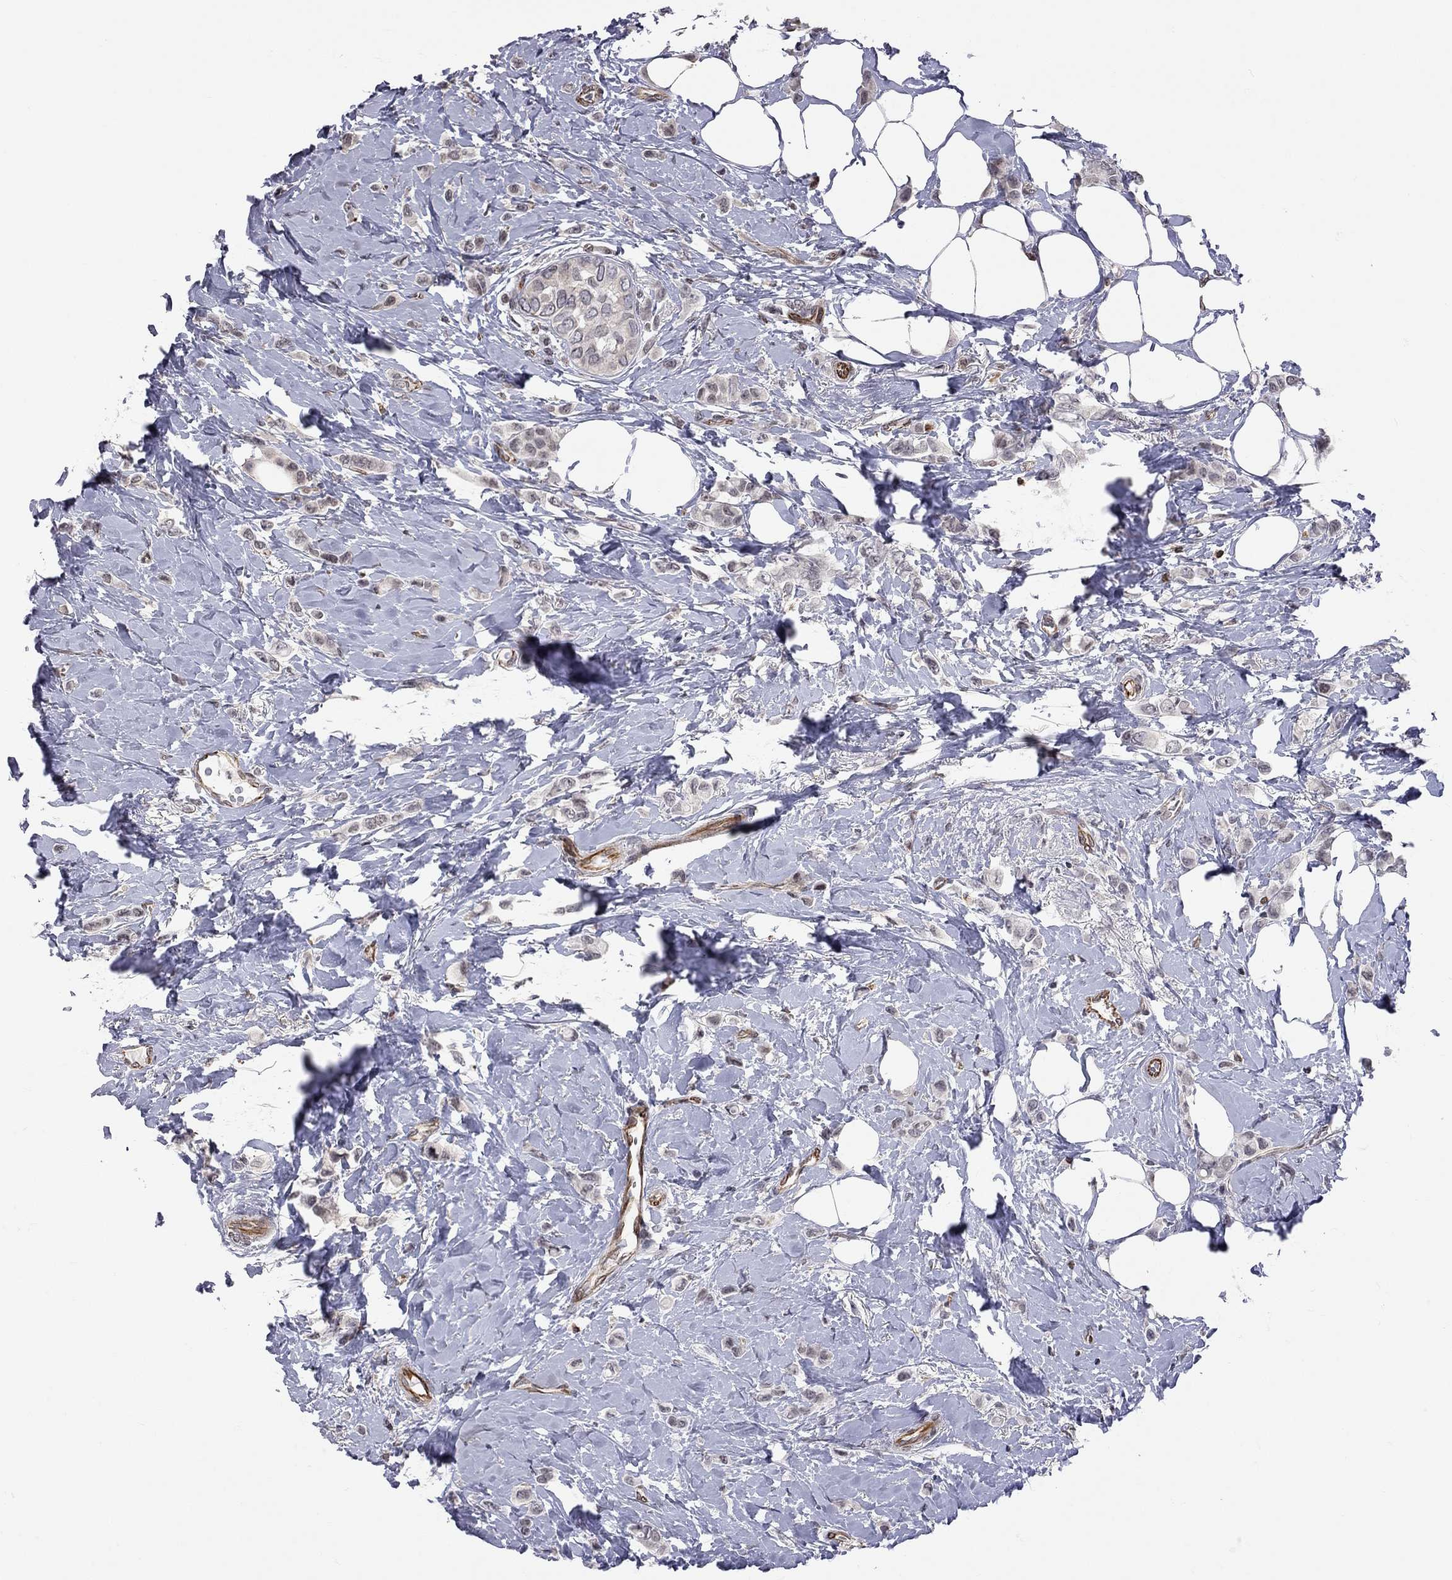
{"staining": {"intensity": "negative", "quantity": "none", "location": "none"}, "tissue": "breast cancer", "cell_type": "Tumor cells", "image_type": "cancer", "snomed": [{"axis": "morphology", "description": "Lobular carcinoma"}, {"axis": "topography", "description": "Breast"}], "caption": "The photomicrograph demonstrates no significant positivity in tumor cells of breast lobular carcinoma. (Brightfield microscopy of DAB IHC at high magnification).", "gene": "MTNR1B", "patient": {"sex": "female", "age": 66}}